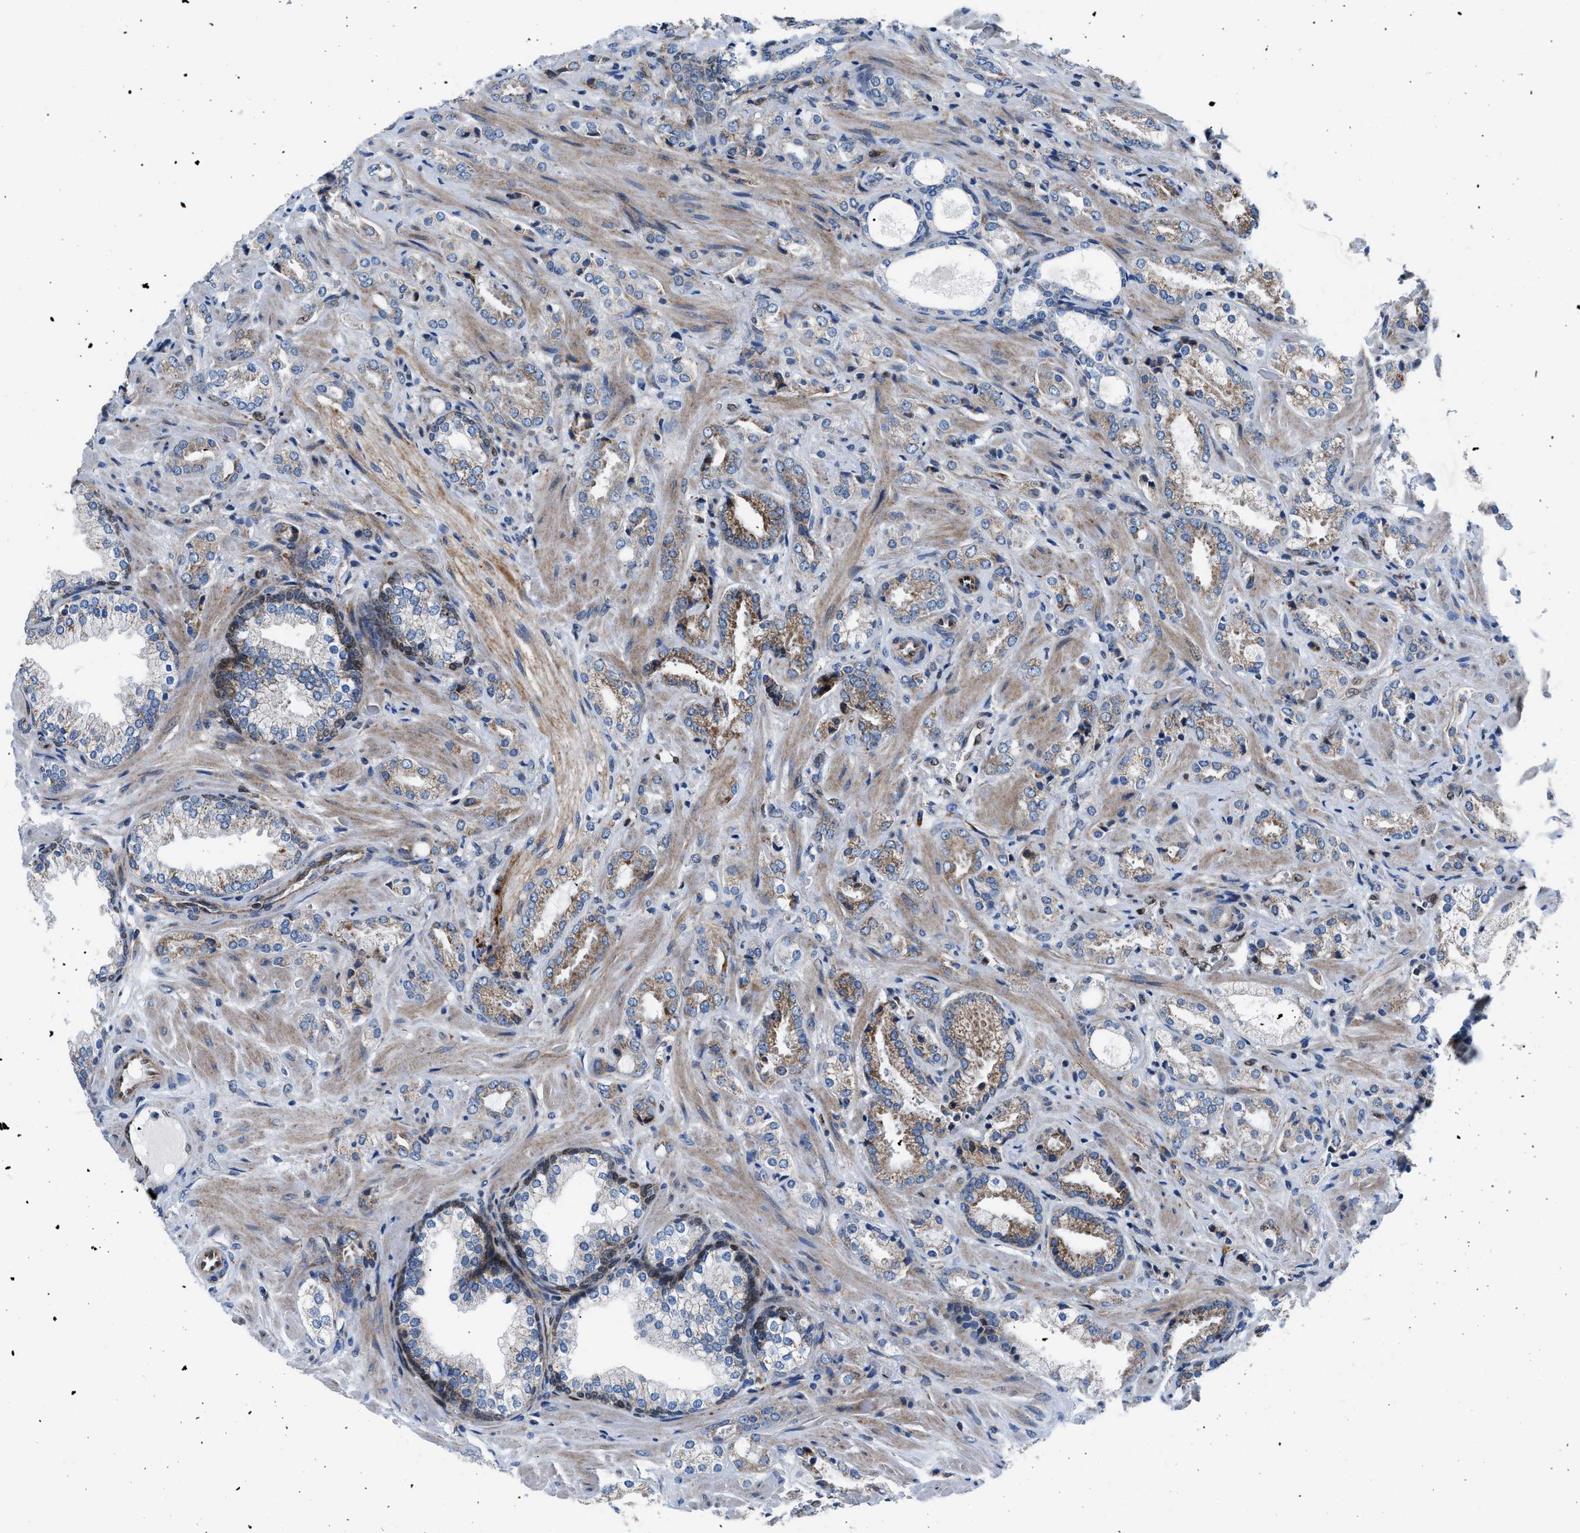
{"staining": {"intensity": "moderate", "quantity": "25%-75%", "location": "cytoplasmic/membranous"}, "tissue": "prostate cancer", "cell_type": "Tumor cells", "image_type": "cancer", "snomed": [{"axis": "morphology", "description": "Adenocarcinoma, High grade"}, {"axis": "topography", "description": "Prostate"}], "caption": "Brown immunohistochemical staining in adenocarcinoma (high-grade) (prostate) reveals moderate cytoplasmic/membranous expression in approximately 25%-75% of tumor cells.", "gene": "LMO2", "patient": {"sex": "male", "age": 64}}